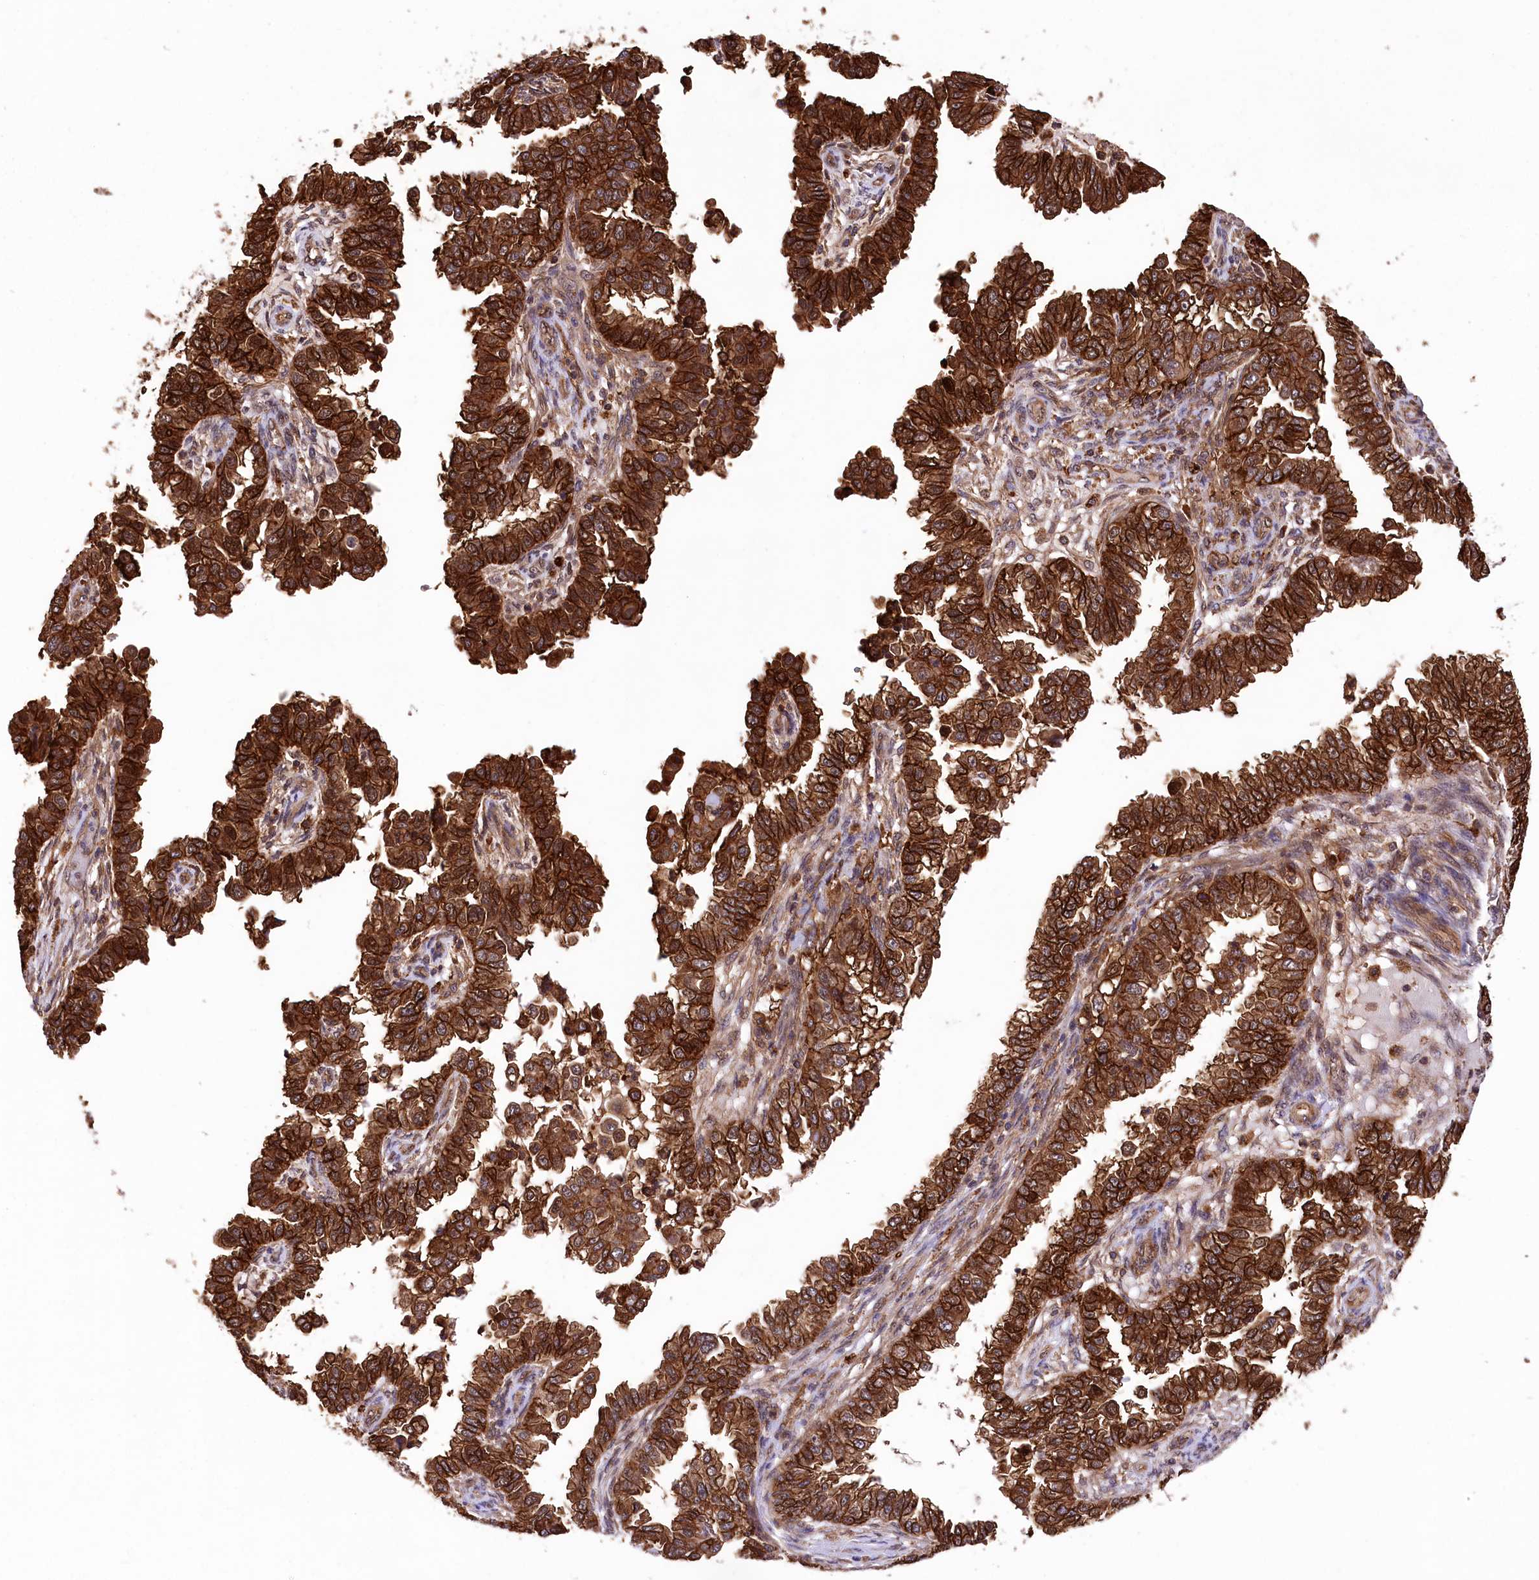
{"staining": {"intensity": "strong", "quantity": ">75%", "location": "cytoplasmic/membranous"}, "tissue": "endometrial cancer", "cell_type": "Tumor cells", "image_type": "cancer", "snomed": [{"axis": "morphology", "description": "Adenocarcinoma, NOS"}, {"axis": "topography", "description": "Endometrium"}], "caption": "Immunohistochemical staining of human adenocarcinoma (endometrial) demonstrates high levels of strong cytoplasmic/membranous protein positivity in approximately >75% of tumor cells.", "gene": "DPP3", "patient": {"sex": "female", "age": 85}}